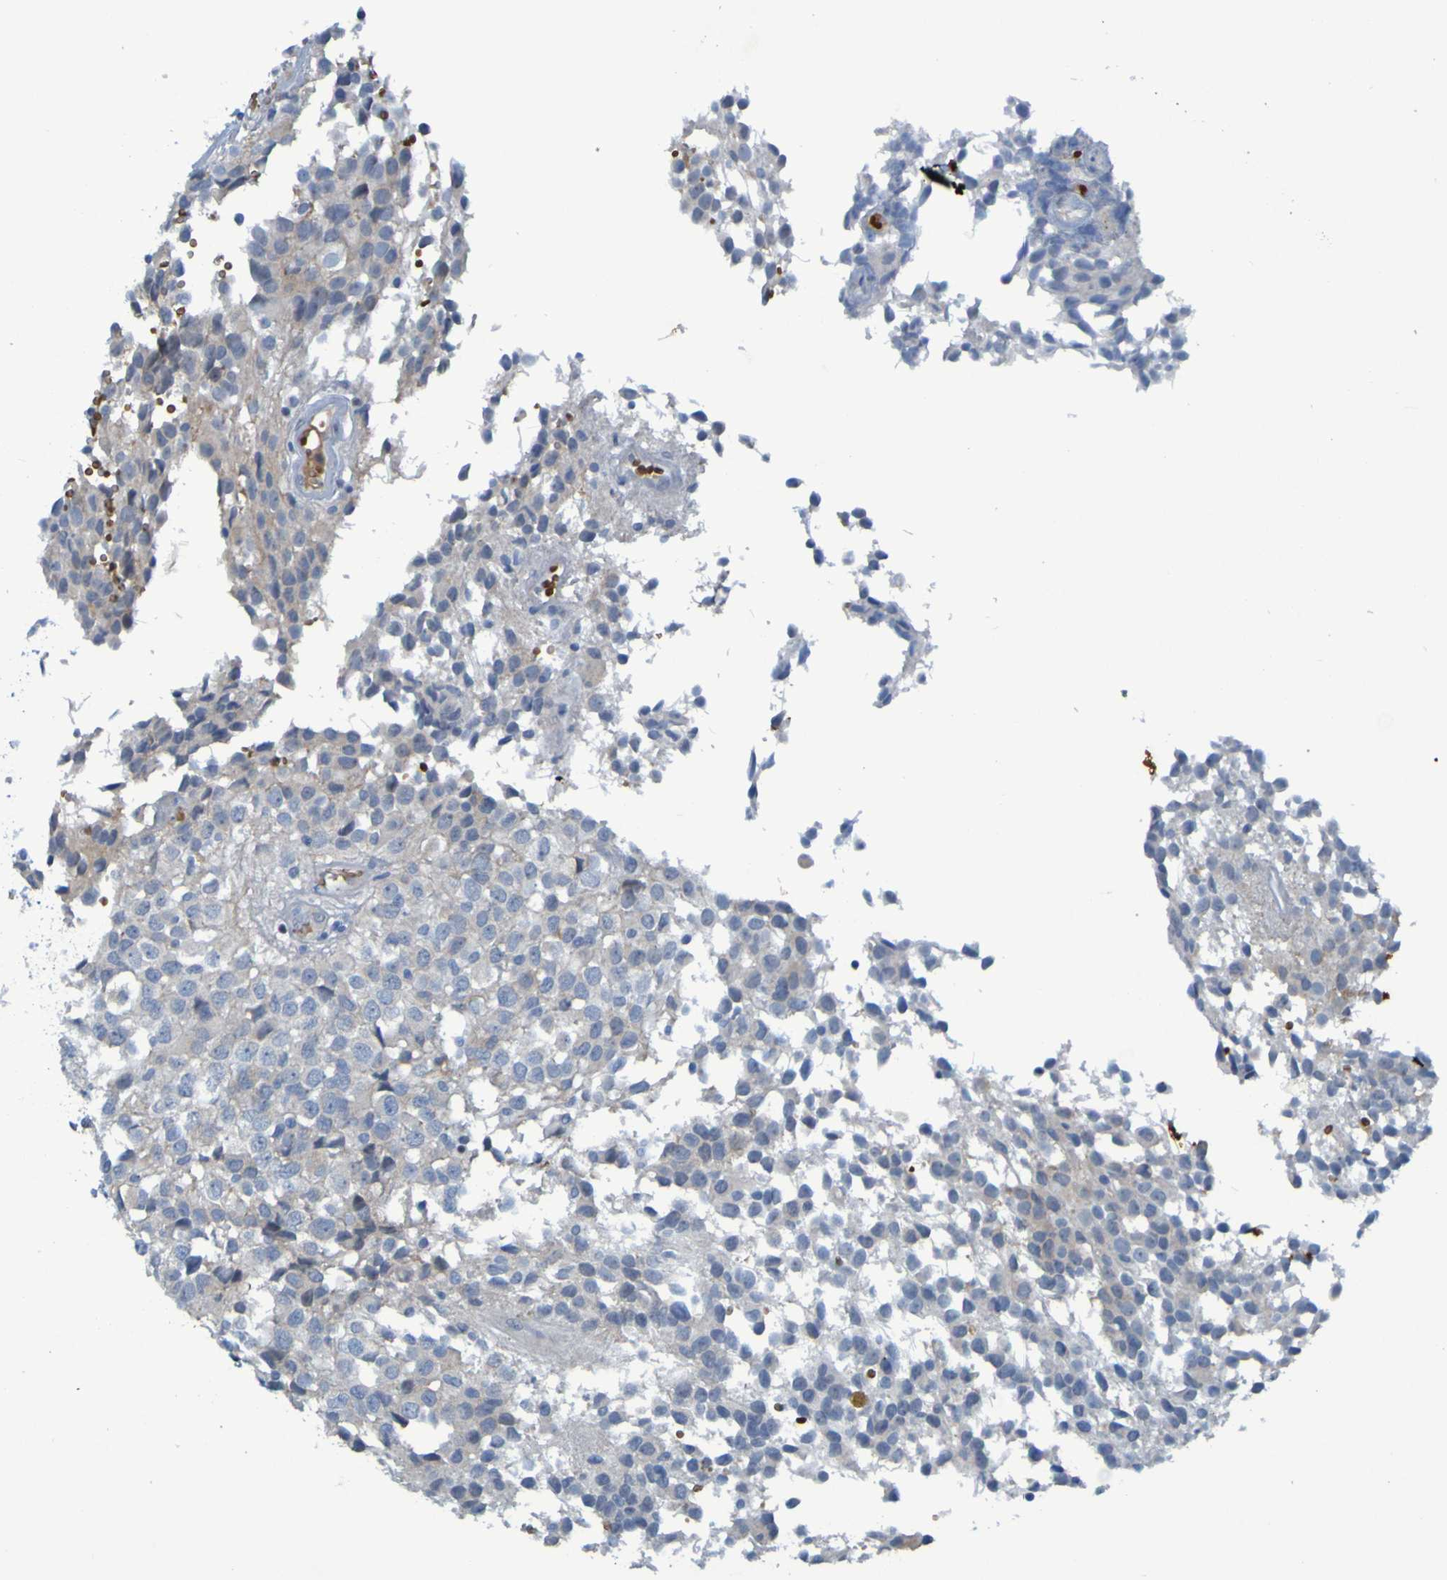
{"staining": {"intensity": "negative", "quantity": "none", "location": "none"}, "tissue": "glioma", "cell_type": "Tumor cells", "image_type": "cancer", "snomed": [{"axis": "morphology", "description": "Glioma, malignant, High grade"}, {"axis": "topography", "description": "Brain"}], "caption": "This micrograph is of malignant high-grade glioma stained with immunohistochemistry to label a protein in brown with the nuclei are counter-stained blue. There is no staining in tumor cells.", "gene": "USP36", "patient": {"sex": "male", "age": 32}}